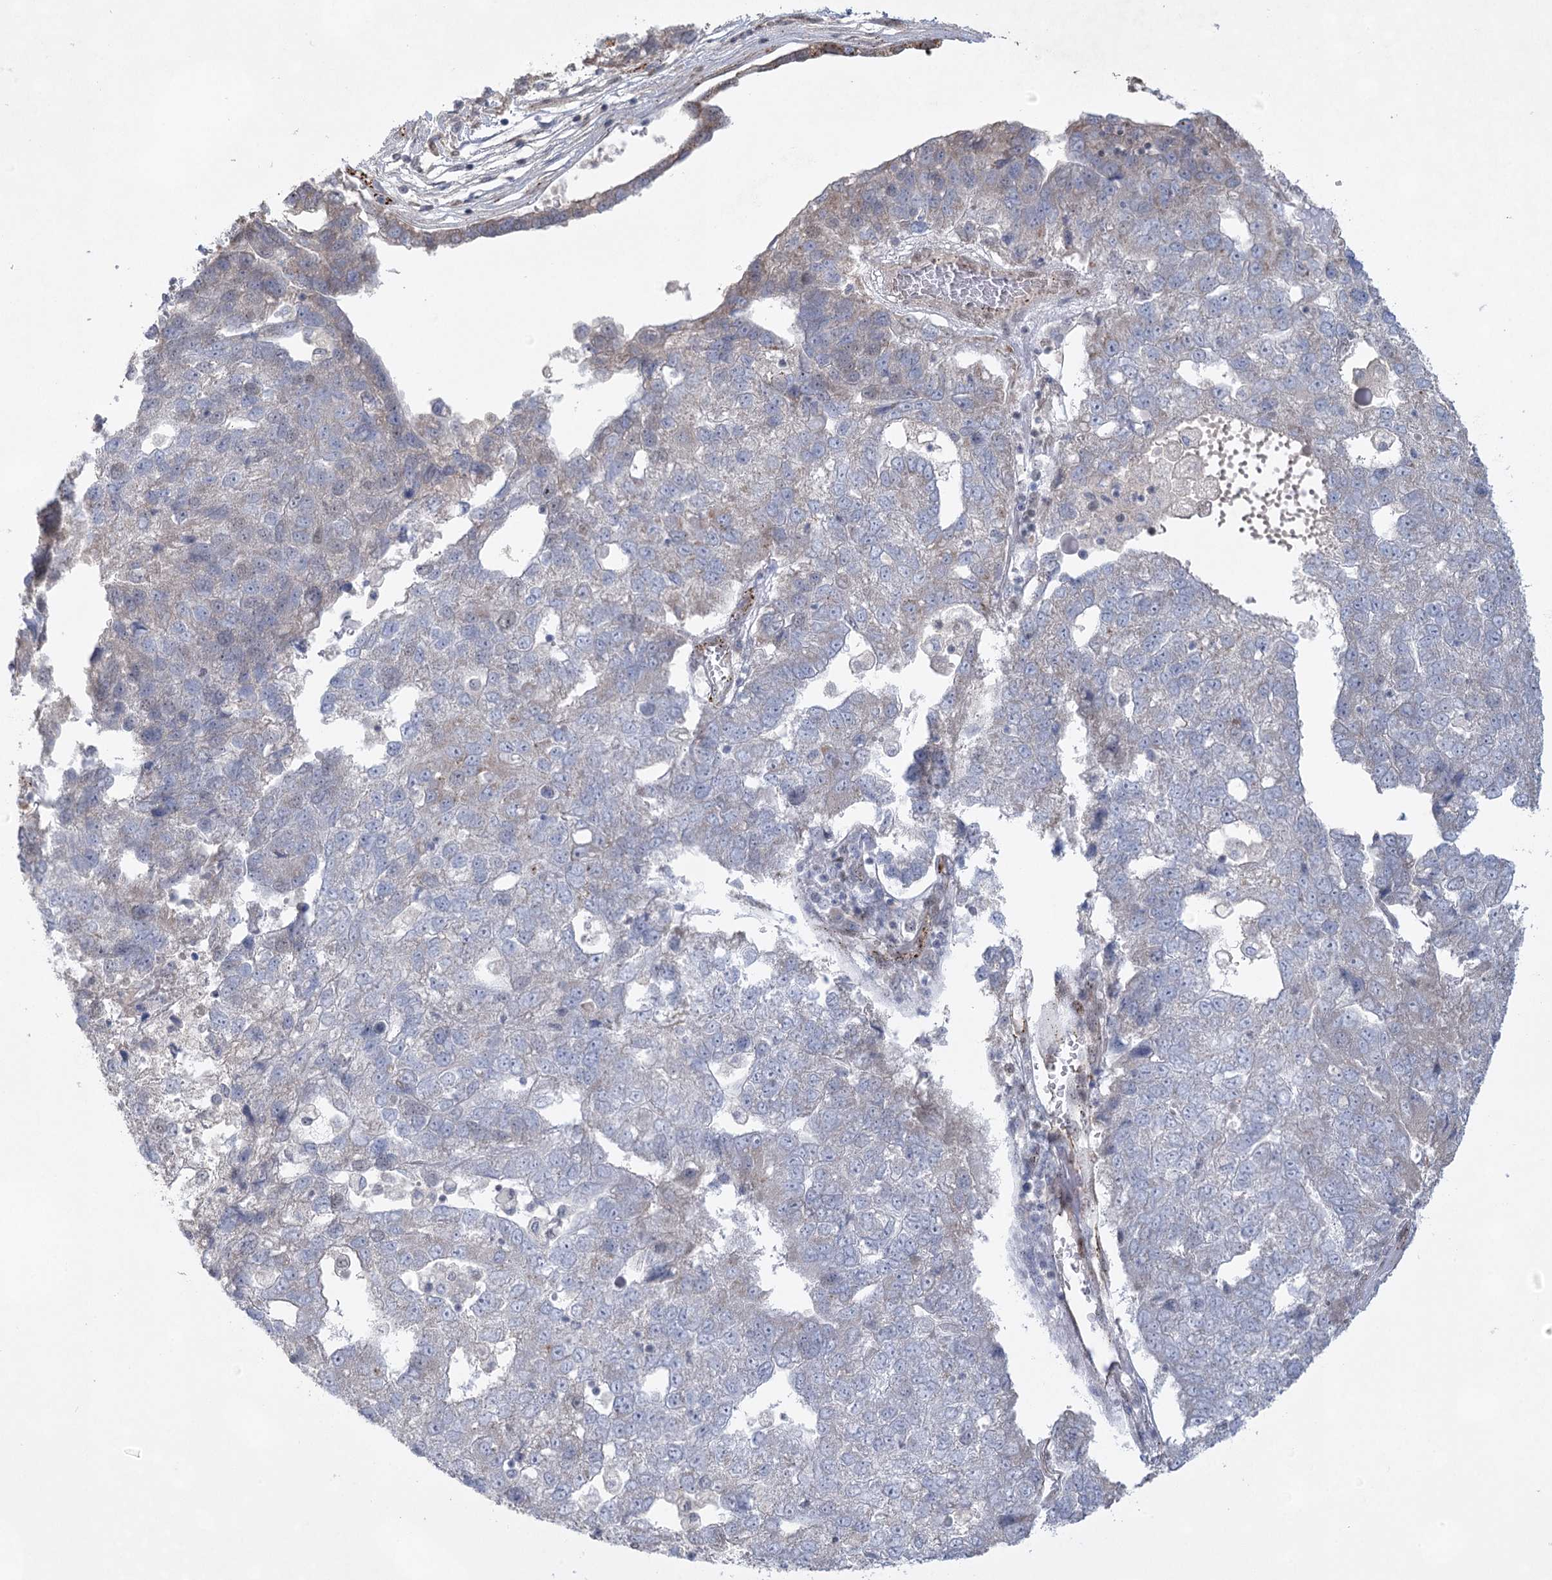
{"staining": {"intensity": "negative", "quantity": "none", "location": "none"}, "tissue": "pancreatic cancer", "cell_type": "Tumor cells", "image_type": "cancer", "snomed": [{"axis": "morphology", "description": "Adenocarcinoma, NOS"}, {"axis": "topography", "description": "Pancreas"}], "caption": "DAB (3,3'-diaminobenzidine) immunohistochemical staining of human pancreatic cancer shows no significant staining in tumor cells.", "gene": "AMTN", "patient": {"sex": "female", "age": 61}}